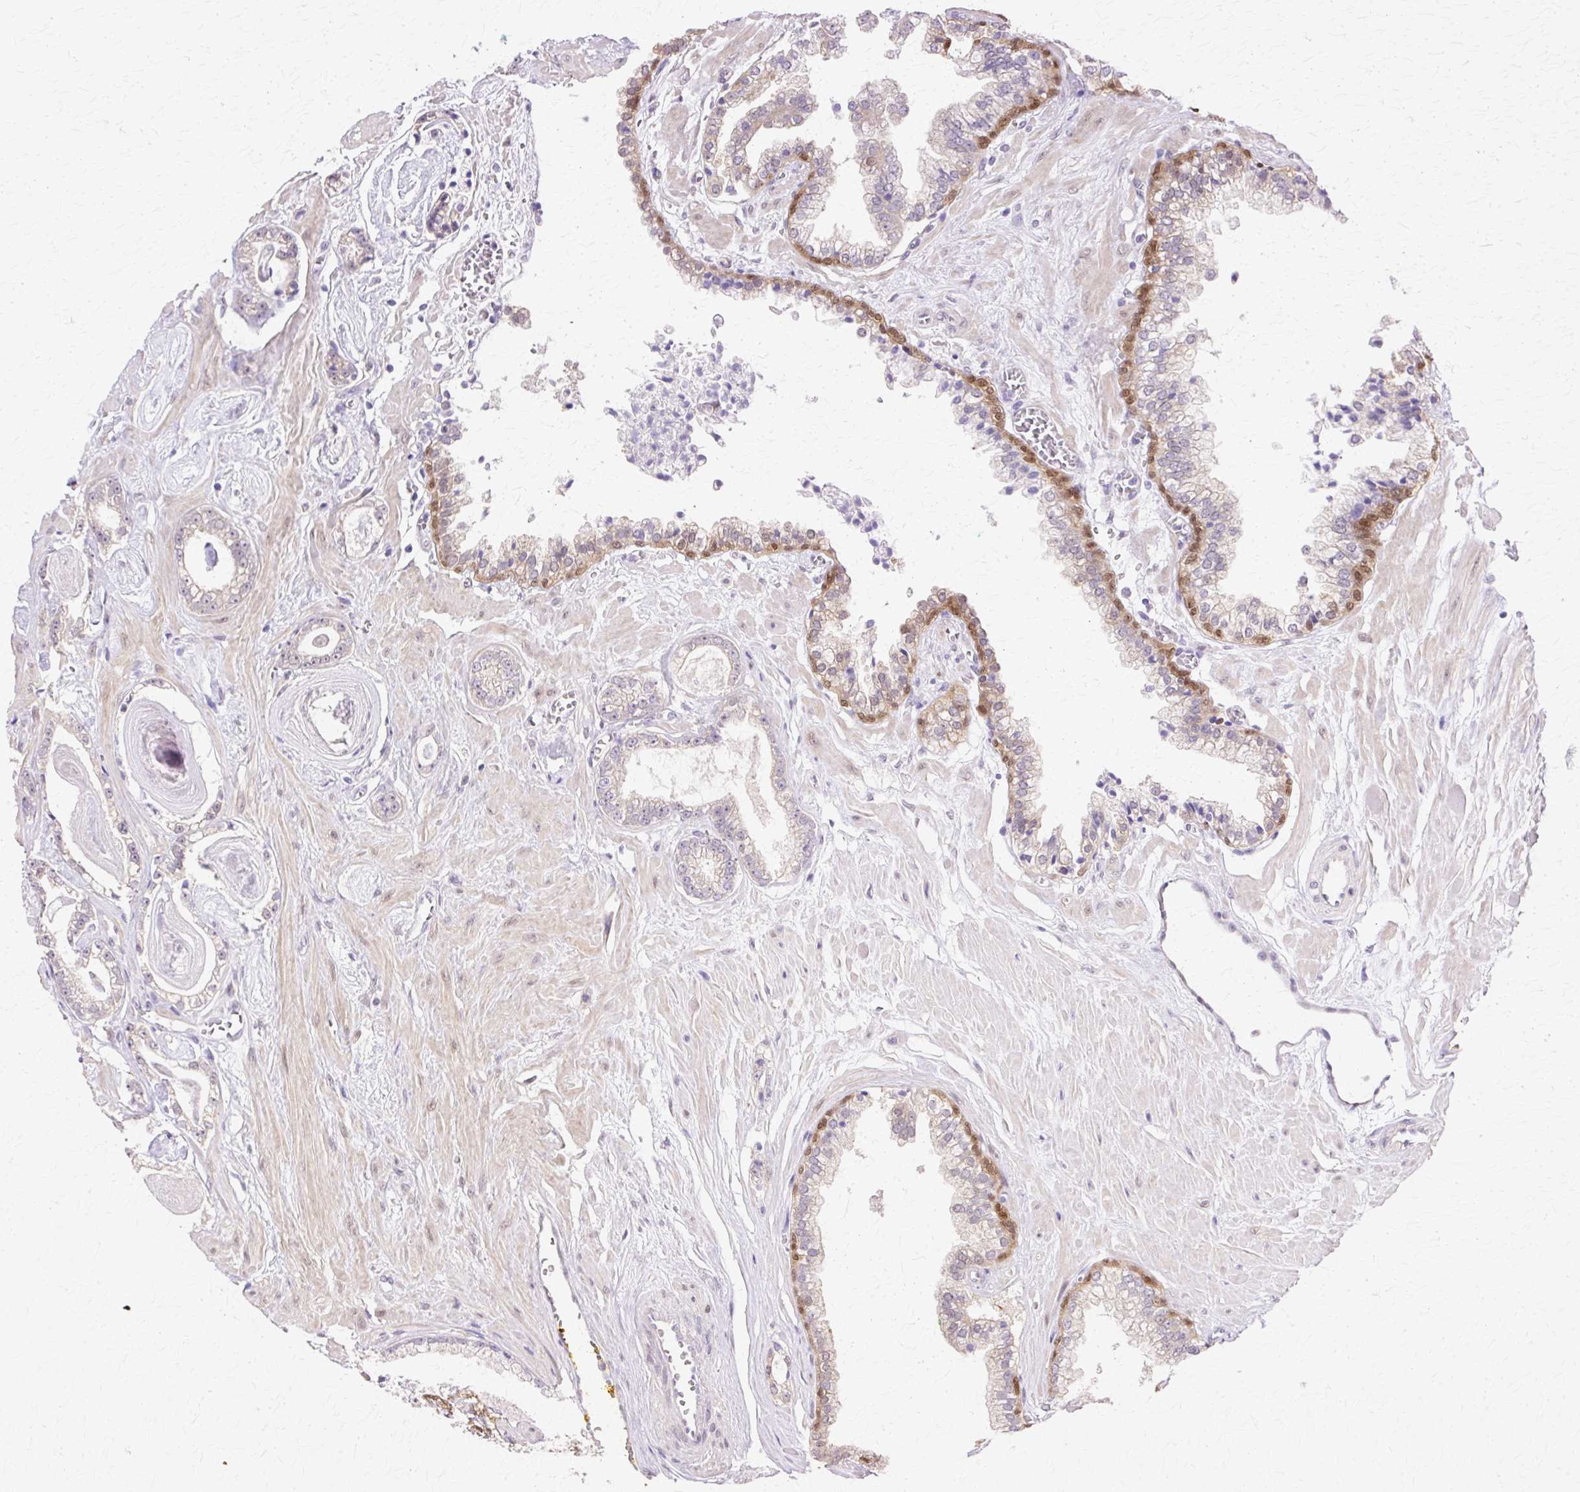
{"staining": {"intensity": "negative", "quantity": "none", "location": "none"}, "tissue": "prostate cancer", "cell_type": "Tumor cells", "image_type": "cancer", "snomed": [{"axis": "morphology", "description": "Adenocarcinoma, Low grade"}, {"axis": "topography", "description": "Prostate"}], "caption": "IHC histopathology image of neoplastic tissue: prostate cancer stained with DAB reveals no significant protein expression in tumor cells. The staining was performed using DAB to visualize the protein expression in brown, while the nuclei were stained in blue with hematoxylin (Magnification: 20x).", "gene": "HSPA8", "patient": {"sex": "male", "age": 60}}